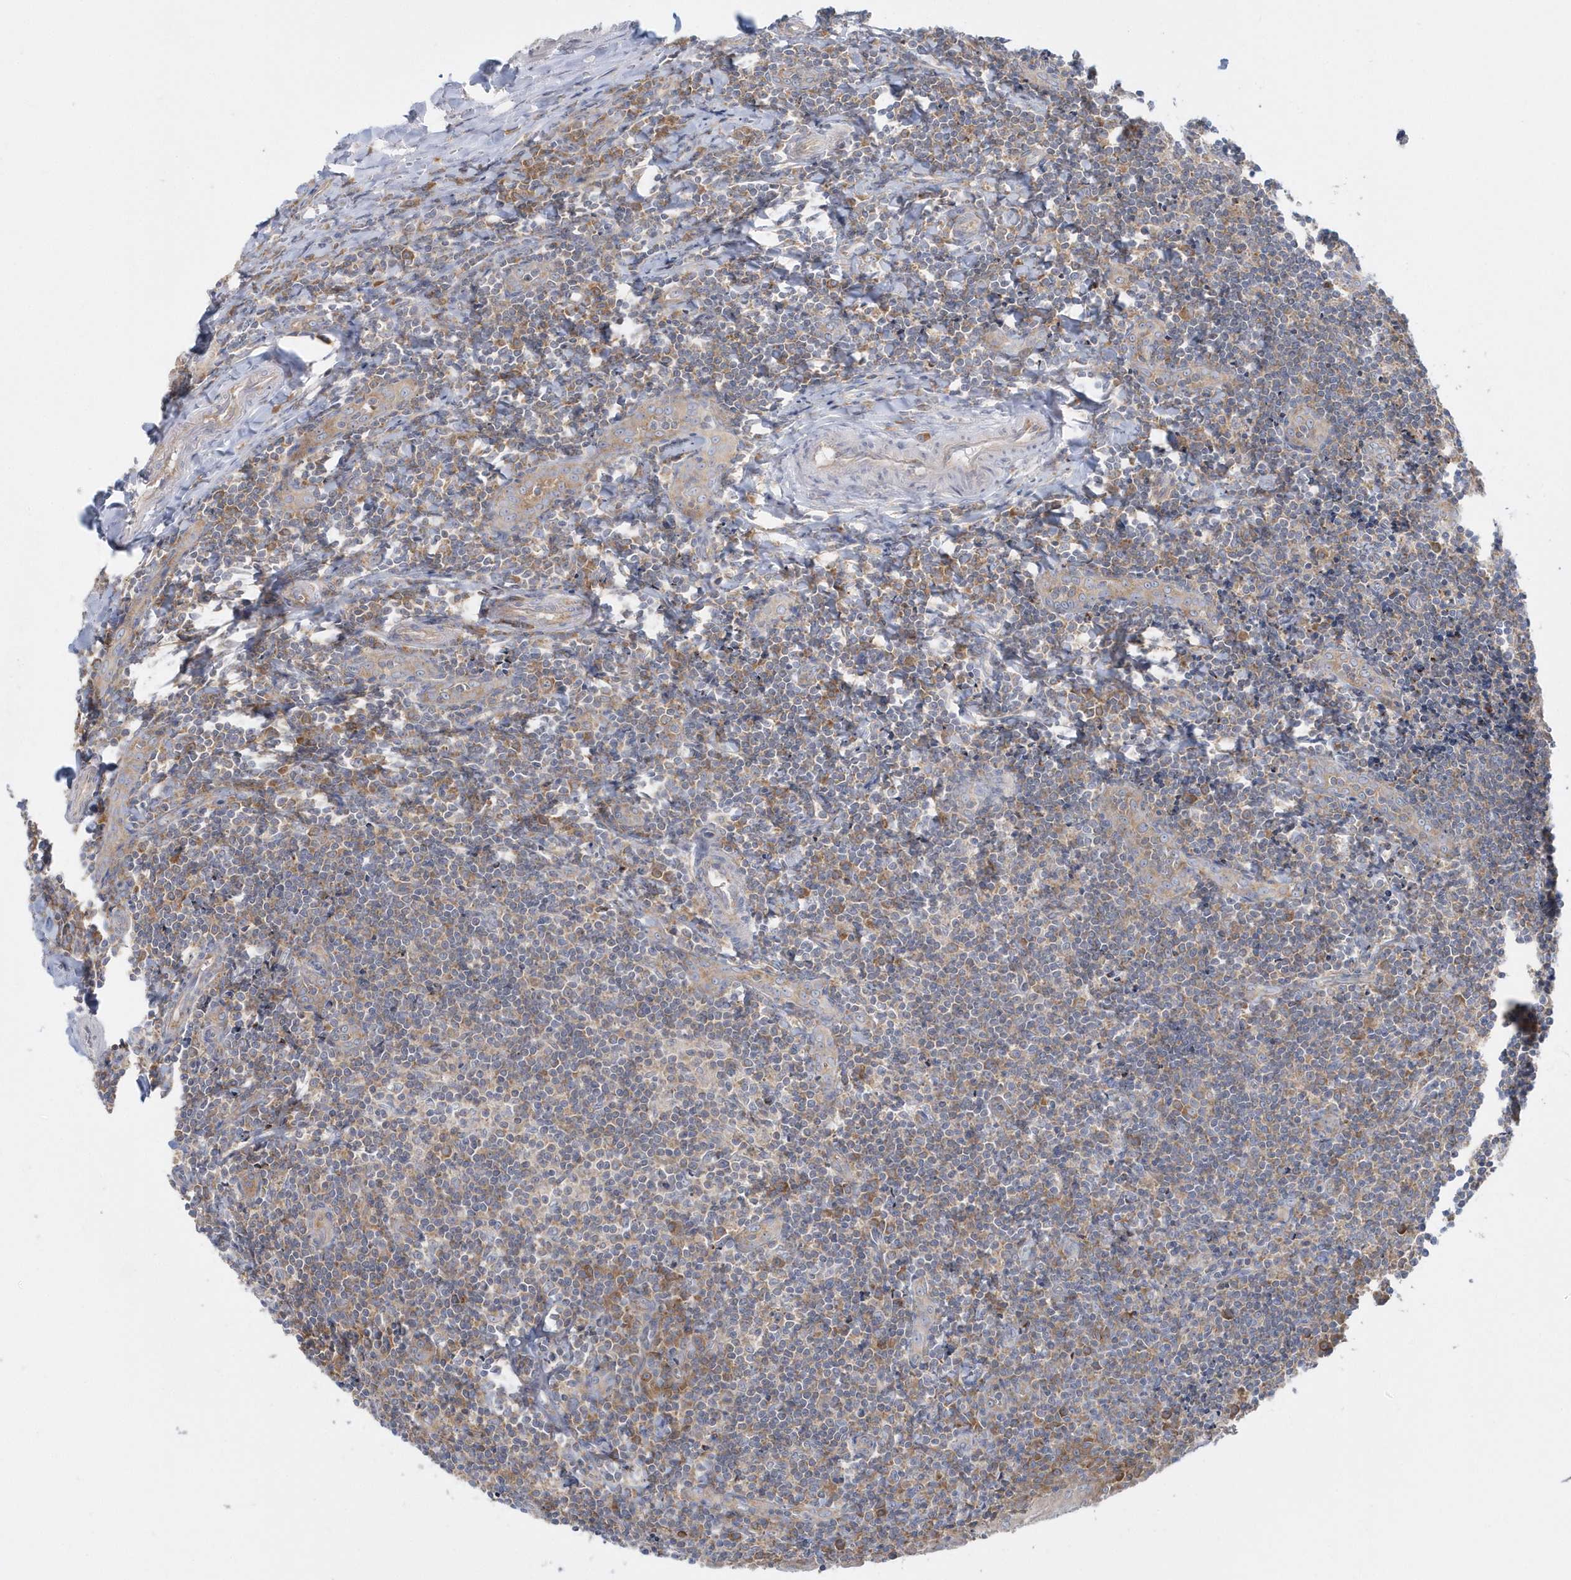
{"staining": {"intensity": "moderate", "quantity": "25%-75%", "location": "cytoplasmic/membranous"}, "tissue": "tonsil", "cell_type": "Germinal center cells", "image_type": "normal", "snomed": [{"axis": "morphology", "description": "Normal tissue, NOS"}, {"axis": "topography", "description": "Tonsil"}], "caption": "IHC photomicrograph of normal tonsil: human tonsil stained using immunohistochemistry (IHC) displays medium levels of moderate protein expression localized specifically in the cytoplasmic/membranous of germinal center cells, appearing as a cytoplasmic/membranous brown color.", "gene": "EIF3C", "patient": {"sex": "male", "age": 27}}